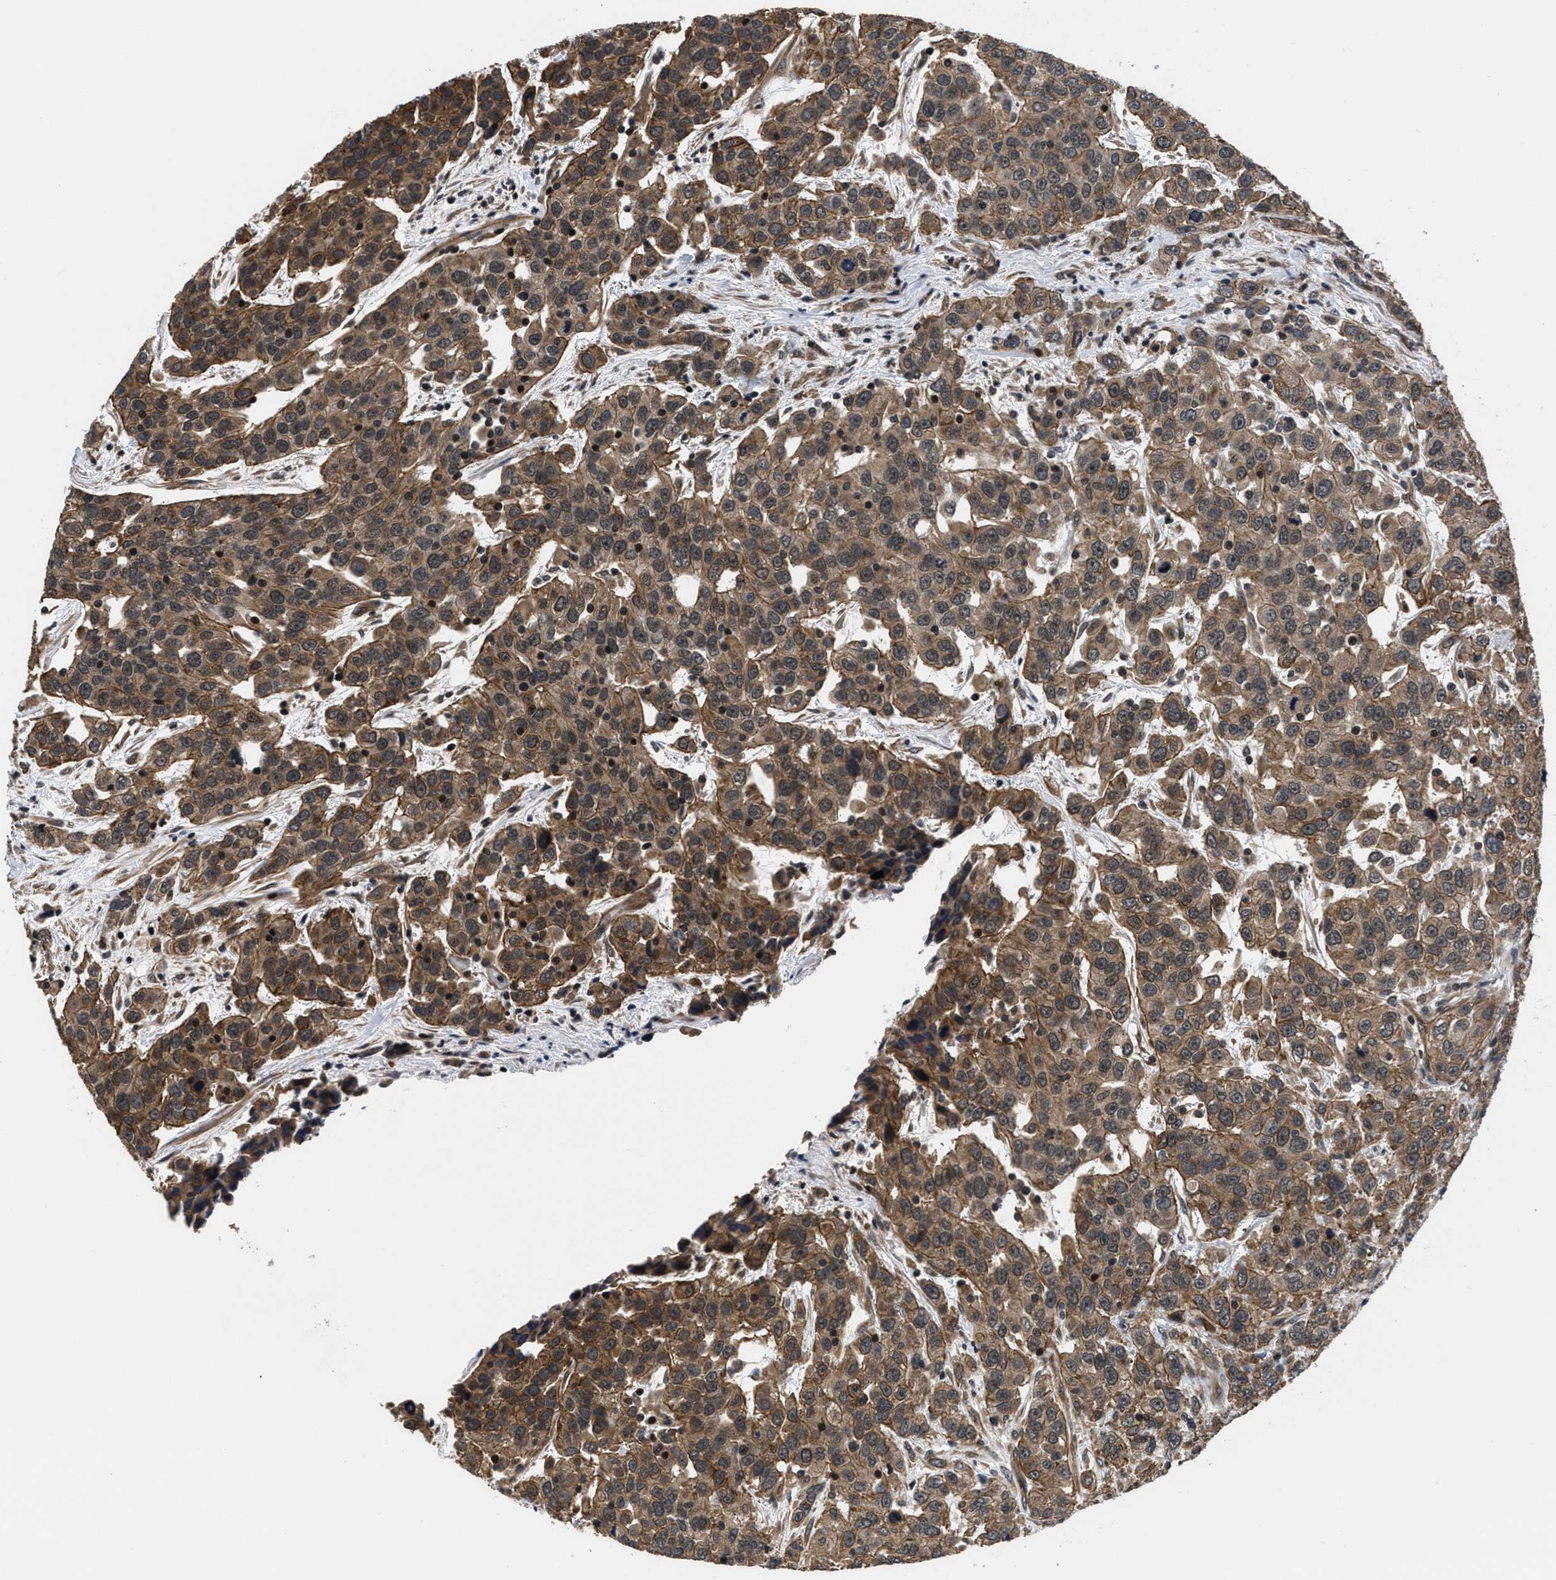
{"staining": {"intensity": "moderate", "quantity": ">75%", "location": "cytoplasmic/membranous"}, "tissue": "urothelial cancer", "cell_type": "Tumor cells", "image_type": "cancer", "snomed": [{"axis": "morphology", "description": "Urothelial carcinoma, High grade"}, {"axis": "topography", "description": "Urinary bladder"}], "caption": "Immunohistochemical staining of human urothelial carcinoma (high-grade) displays medium levels of moderate cytoplasmic/membranous protein expression in about >75% of tumor cells.", "gene": "DNAJC14", "patient": {"sex": "female", "age": 80}}